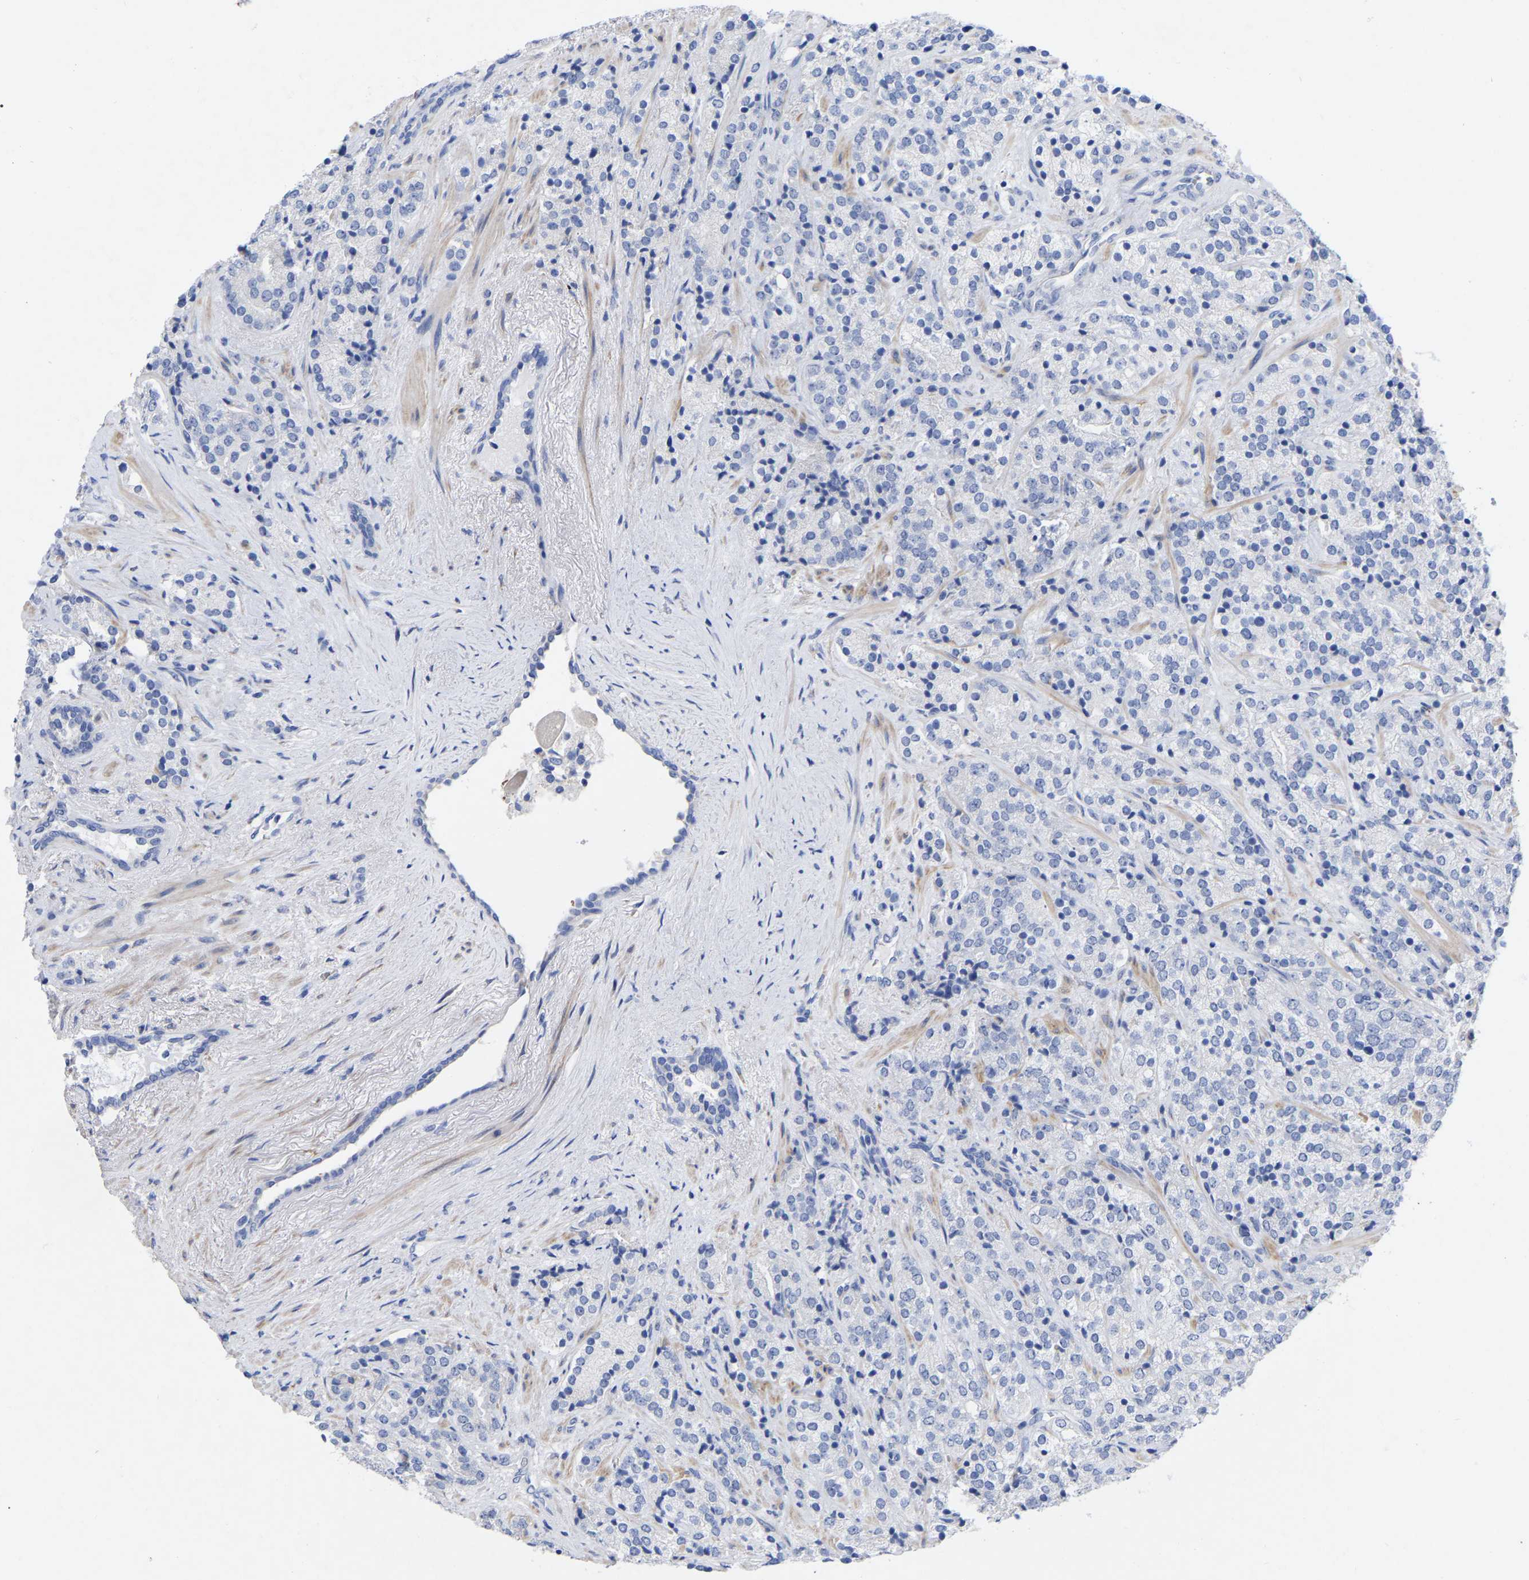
{"staining": {"intensity": "negative", "quantity": "none", "location": "none"}, "tissue": "prostate cancer", "cell_type": "Tumor cells", "image_type": "cancer", "snomed": [{"axis": "morphology", "description": "Adenocarcinoma, High grade"}, {"axis": "topography", "description": "Prostate"}], "caption": "High magnification brightfield microscopy of high-grade adenocarcinoma (prostate) stained with DAB (3,3'-diaminobenzidine) (brown) and counterstained with hematoxylin (blue): tumor cells show no significant expression.", "gene": "GDF3", "patient": {"sex": "male", "age": 71}}